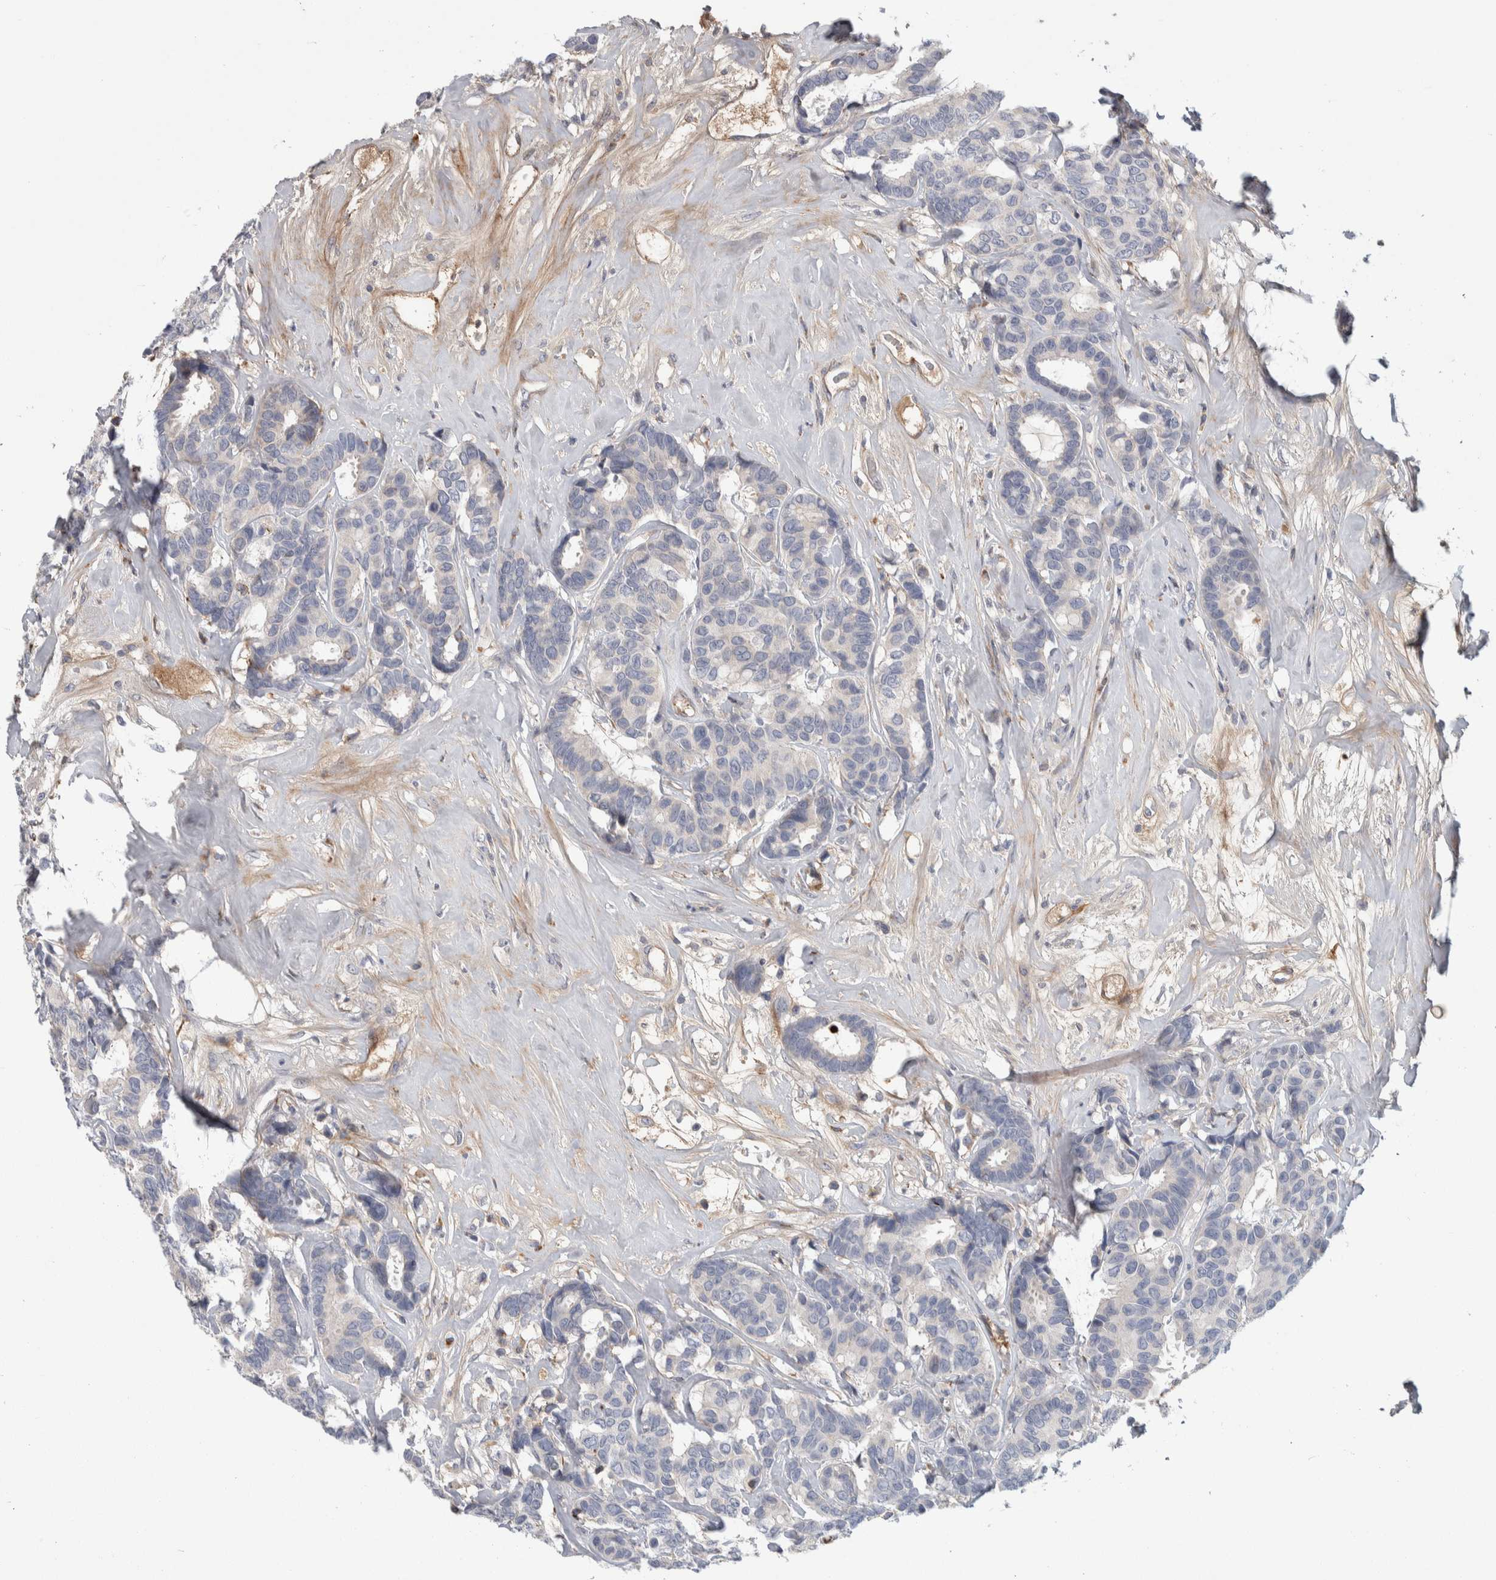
{"staining": {"intensity": "moderate", "quantity": "<25%", "location": "cytoplasmic/membranous"}, "tissue": "breast cancer", "cell_type": "Tumor cells", "image_type": "cancer", "snomed": [{"axis": "morphology", "description": "Duct carcinoma"}, {"axis": "topography", "description": "Breast"}], "caption": "Immunohistochemical staining of human breast cancer (infiltrating ductal carcinoma) shows low levels of moderate cytoplasmic/membranous protein expression in about <25% of tumor cells.", "gene": "PSMG3", "patient": {"sex": "female", "age": 87}}